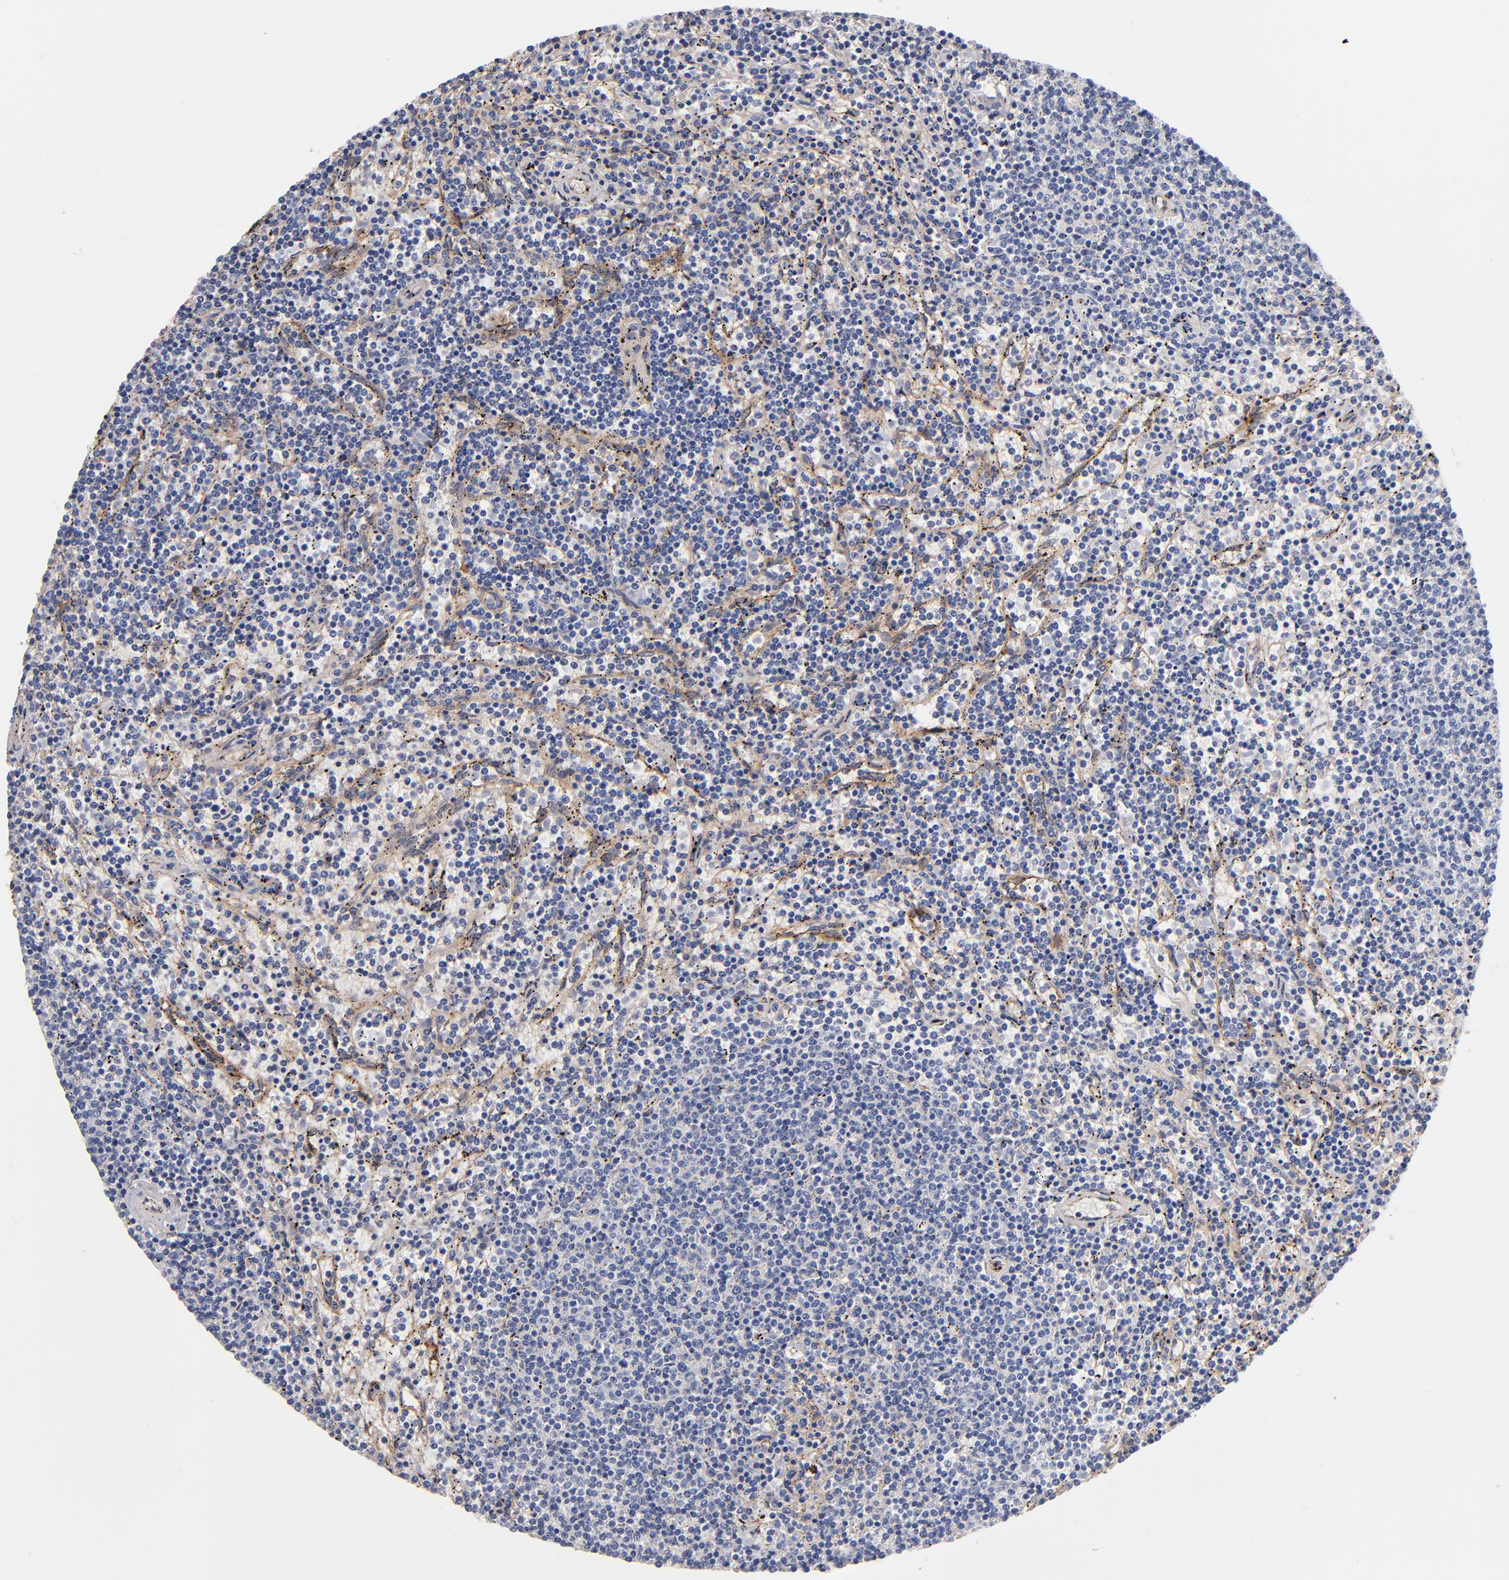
{"staining": {"intensity": "negative", "quantity": "none", "location": "none"}, "tissue": "lymphoma", "cell_type": "Tumor cells", "image_type": "cancer", "snomed": [{"axis": "morphology", "description": "Malignant lymphoma, non-Hodgkin's type, Low grade"}, {"axis": "topography", "description": "Spleen"}], "caption": "Immunohistochemical staining of human malignant lymphoma, non-Hodgkin's type (low-grade) reveals no significant expression in tumor cells.", "gene": "PLSCR4", "patient": {"sex": "female", "age": 50}}